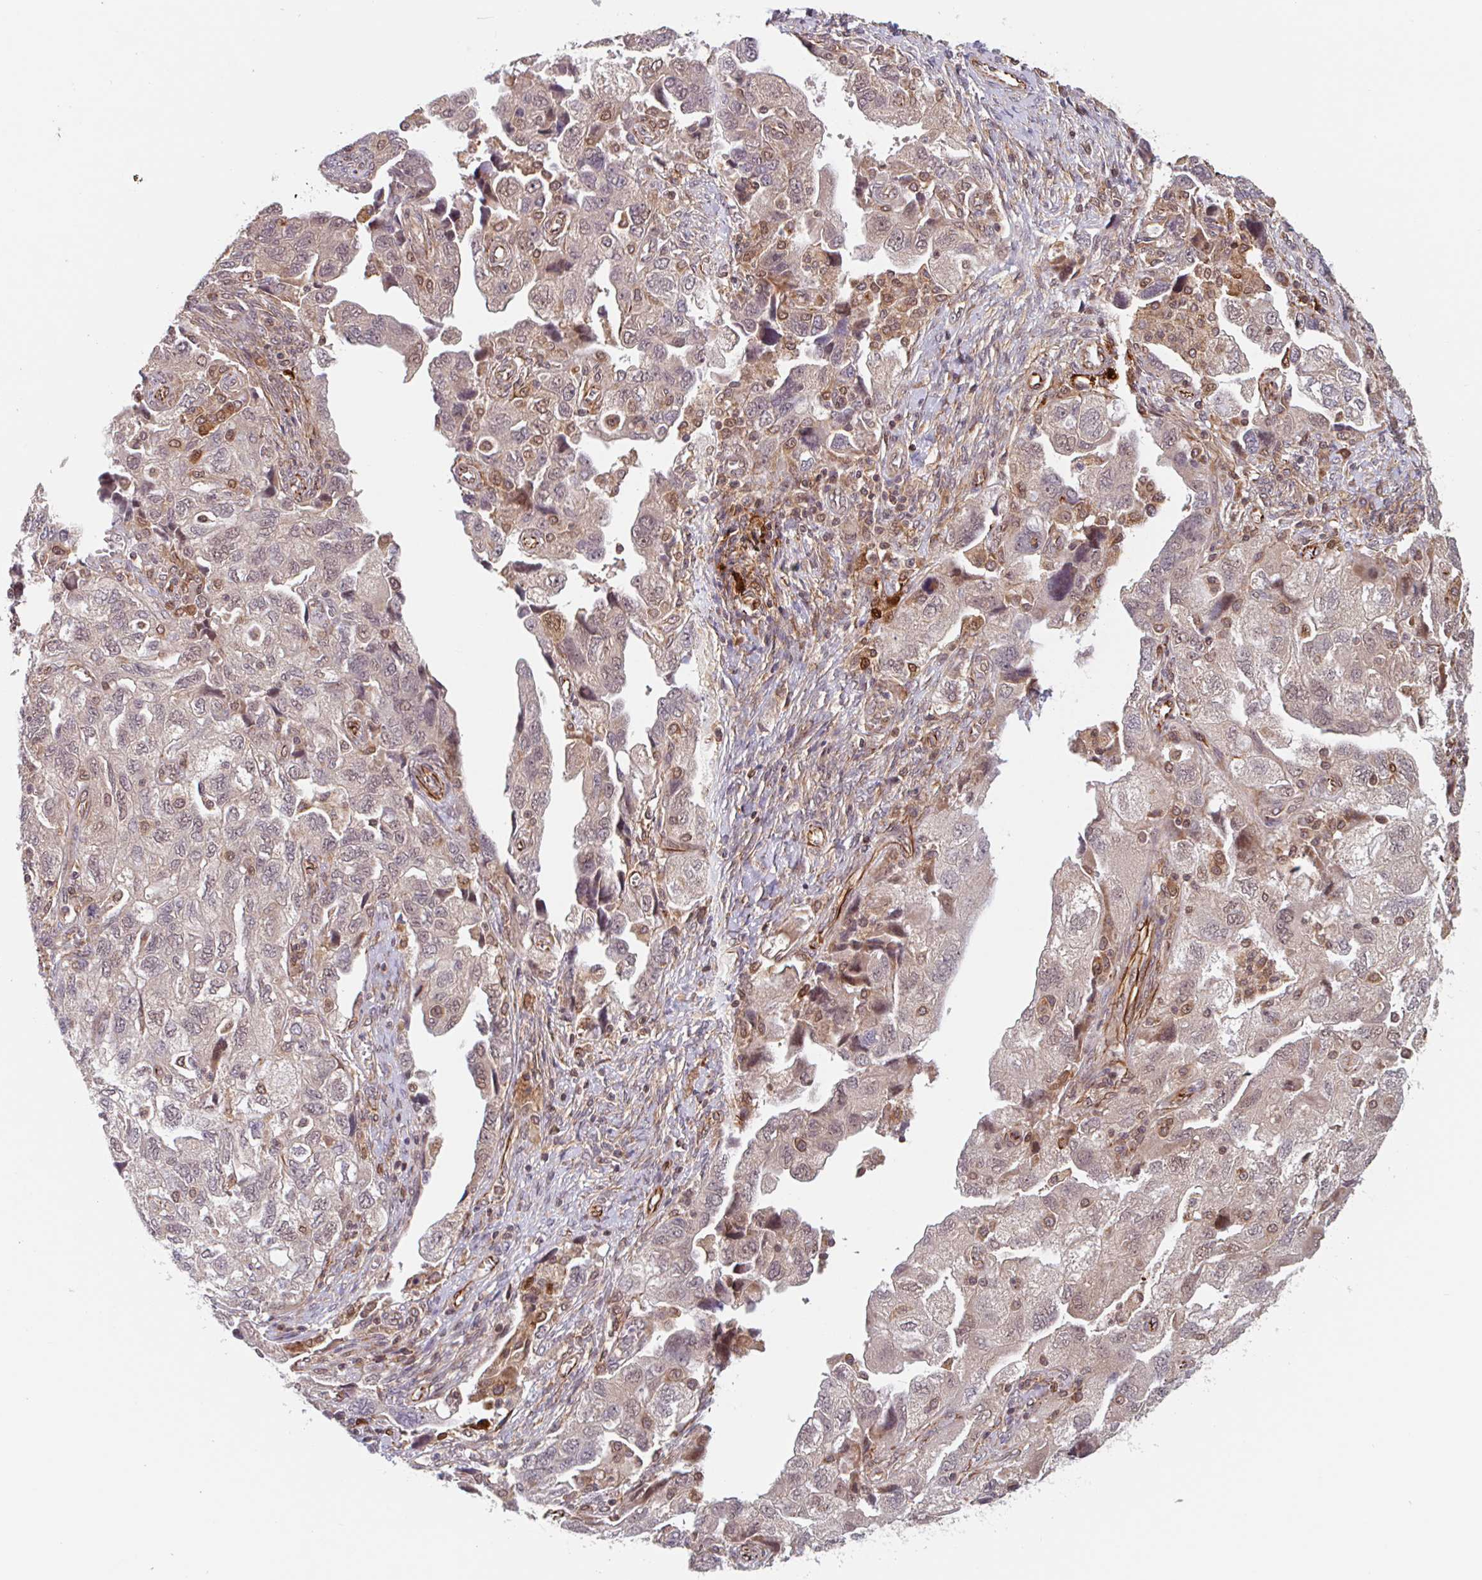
{"staining": {"intensity": "weak", "quantity": "<25%", "location": "nuclear"}, "tissue": "ovarian cancer", "cell_type": "Tumor cells", "image_type": "cancer", "snomed": [{"axis": "morphology", "description": "Carcinoma, NOS"}, {"axis": "morphology", "description": "Cystadenocarcinoma, serous, NOS"}, {"axis": "topography", "description": "Ovary"}], "caption": "Immunohistochemical staining of ovarian cancer (serous cystadenocarcinoma) displays no significant expression in tumor cells. (IHC, brightfield microscopy, high magnification).", "gene": "NUB1", "patient": {"sex": "female", "age": 69}}